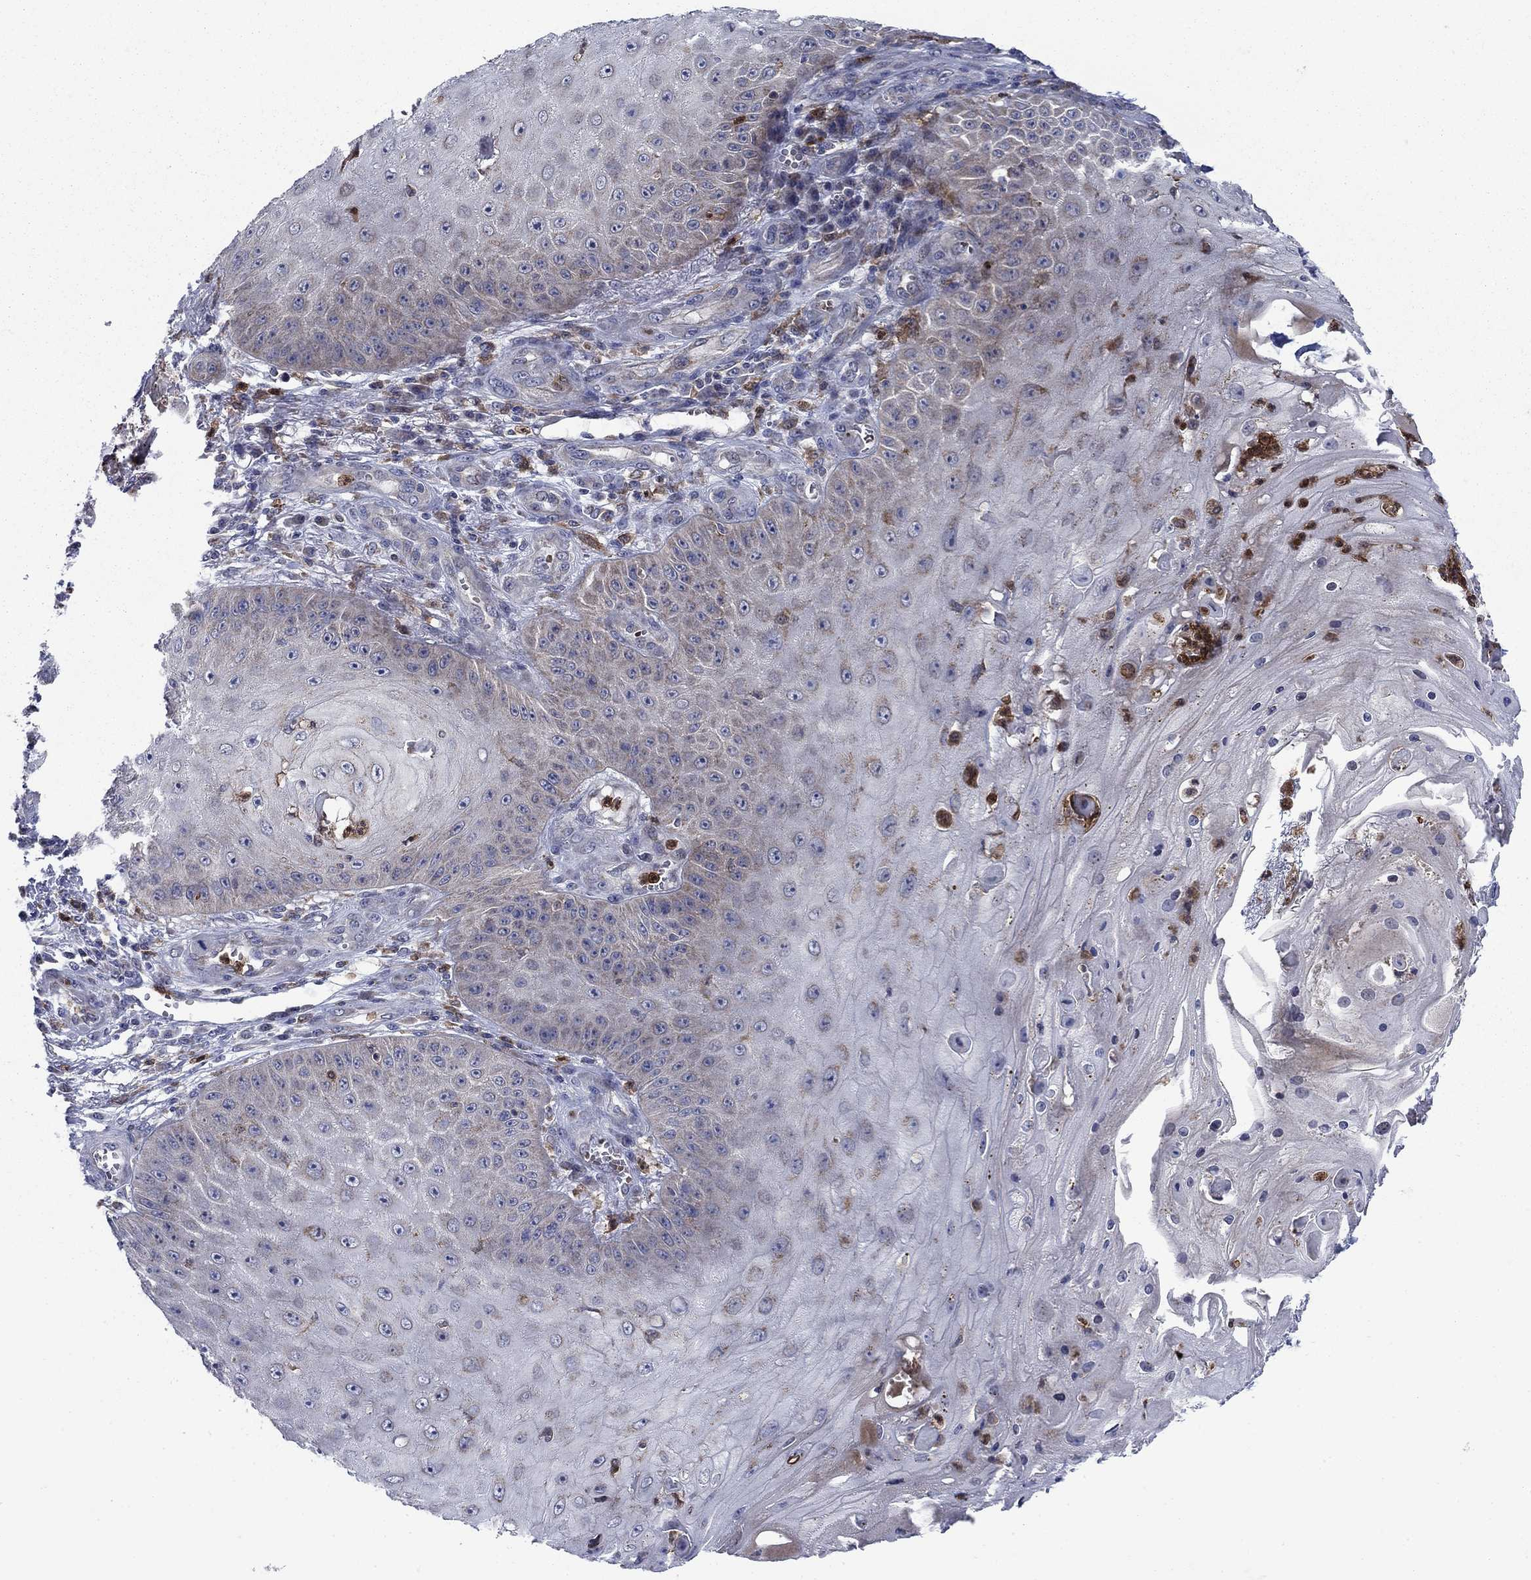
{"staining": {"intensity": "weak", "quantity": "<25%", "location": "cytoplasmic/membranous"}, "tissue": "skin cancer", "cell_type": "Tumor cells", "image_type": "cancer", "snomed": [{"axis": "morphology", "description": "Squamous cell carcinoma, NOS"}, {"axis": "topography", "description": "Skin"}], "caption": "The IHC photomicrograph has no significant expression in tumor cells of skin cancer (squamous cell carcinoma) tissue.", "gene": "RNF19B", "patient": {"sex": "male", "age": 70}}